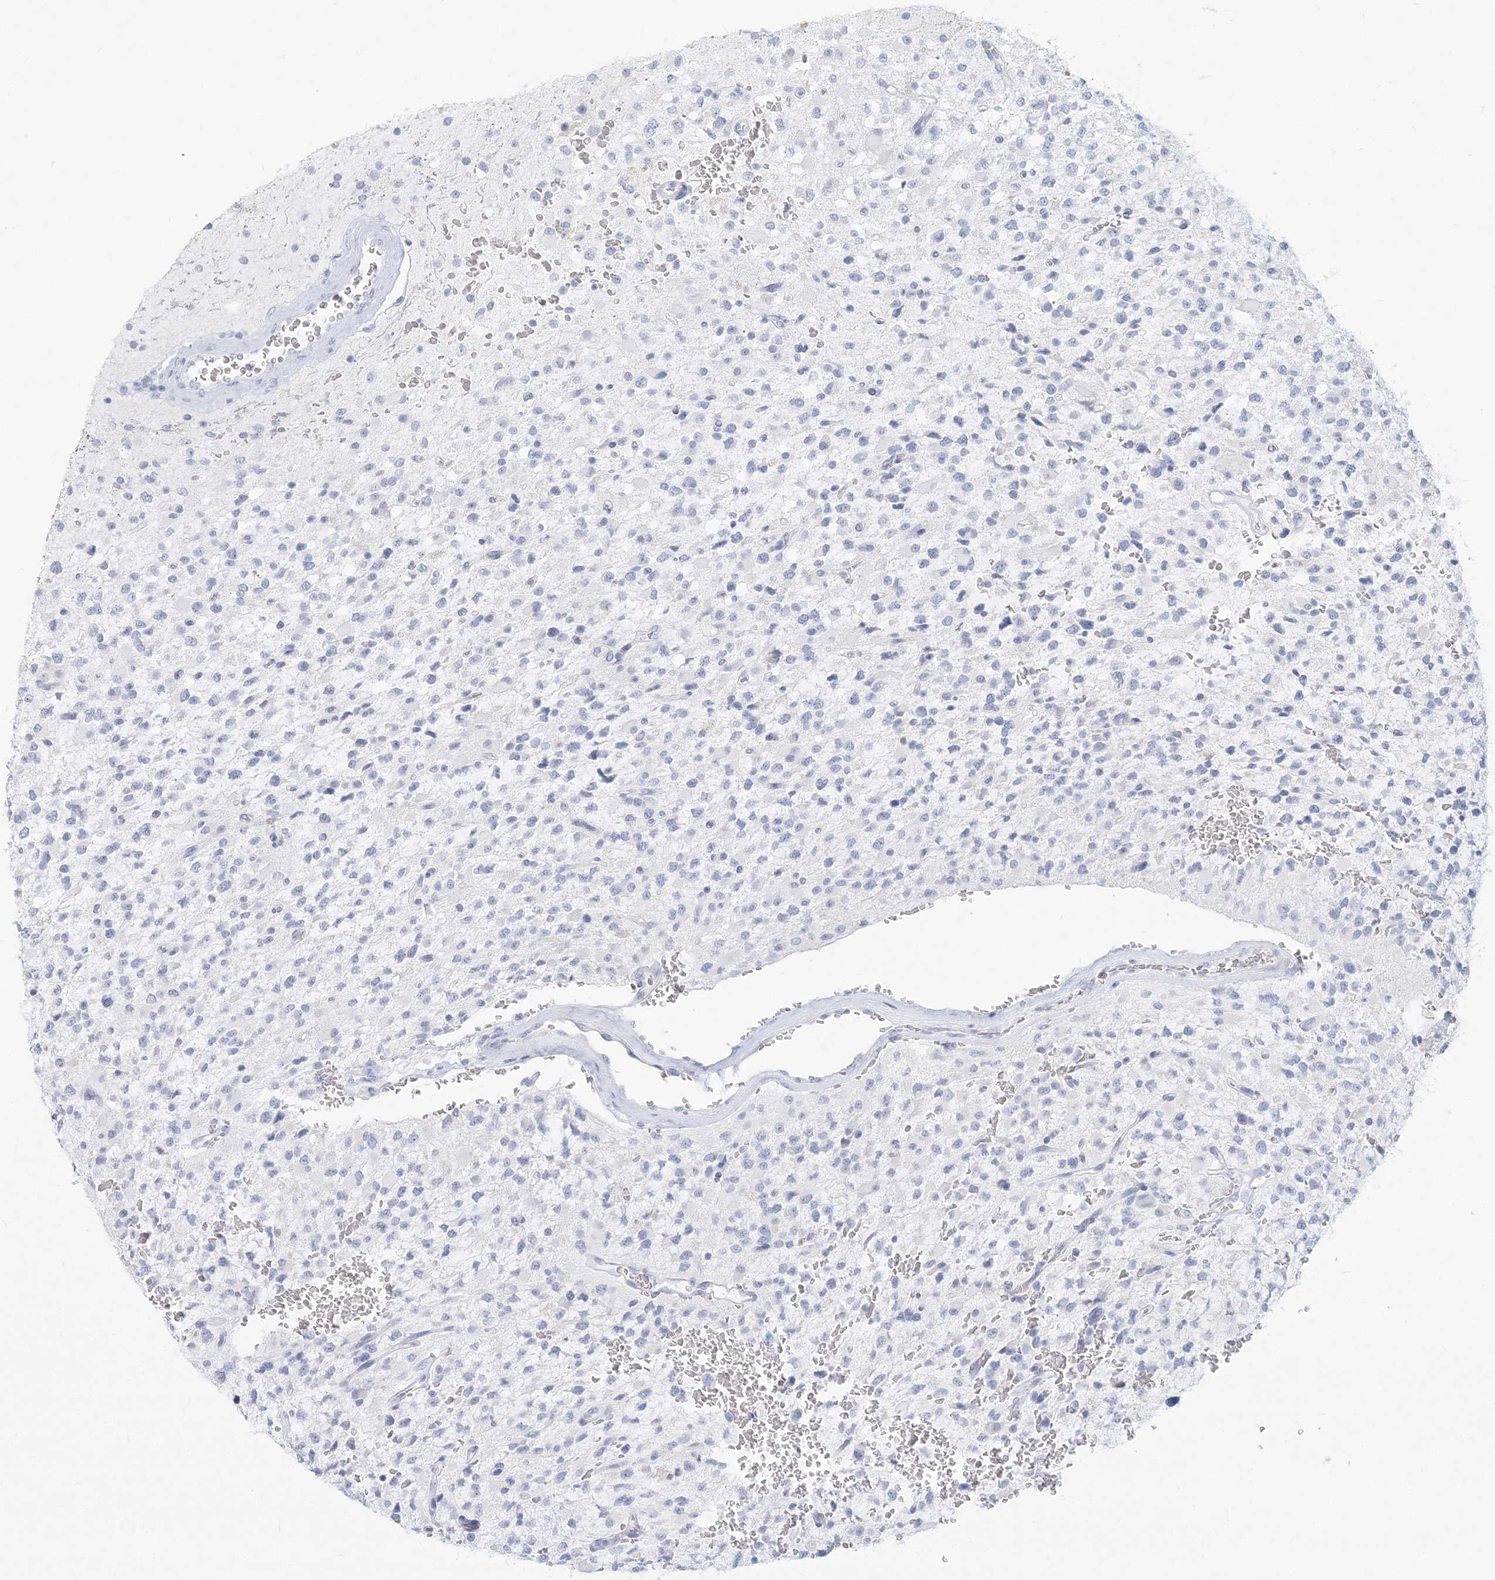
{"staining": {"intensity": "negative", "quantity": "none", "location": "none"}, "tissue": "glioma", "cell_type": "Tumor cells", "image_type": "cancer", "snomed": [{"axis": "morphology", "description": "Glioma, malignant, High grade"}, {"axis": "topography", "description": "Brain"}], "caption": "Immunohistochemistry image of human high-grade glioma (malignant) stained for a protein (brown), which reveals no staining in tumor cells. (DAB (3,3'-diaminobenzidine) immunohistochemistry with hematoxylin counter stain).", "gene": "CSN1S1", "patient": {"sex": "male", "age": 34}}